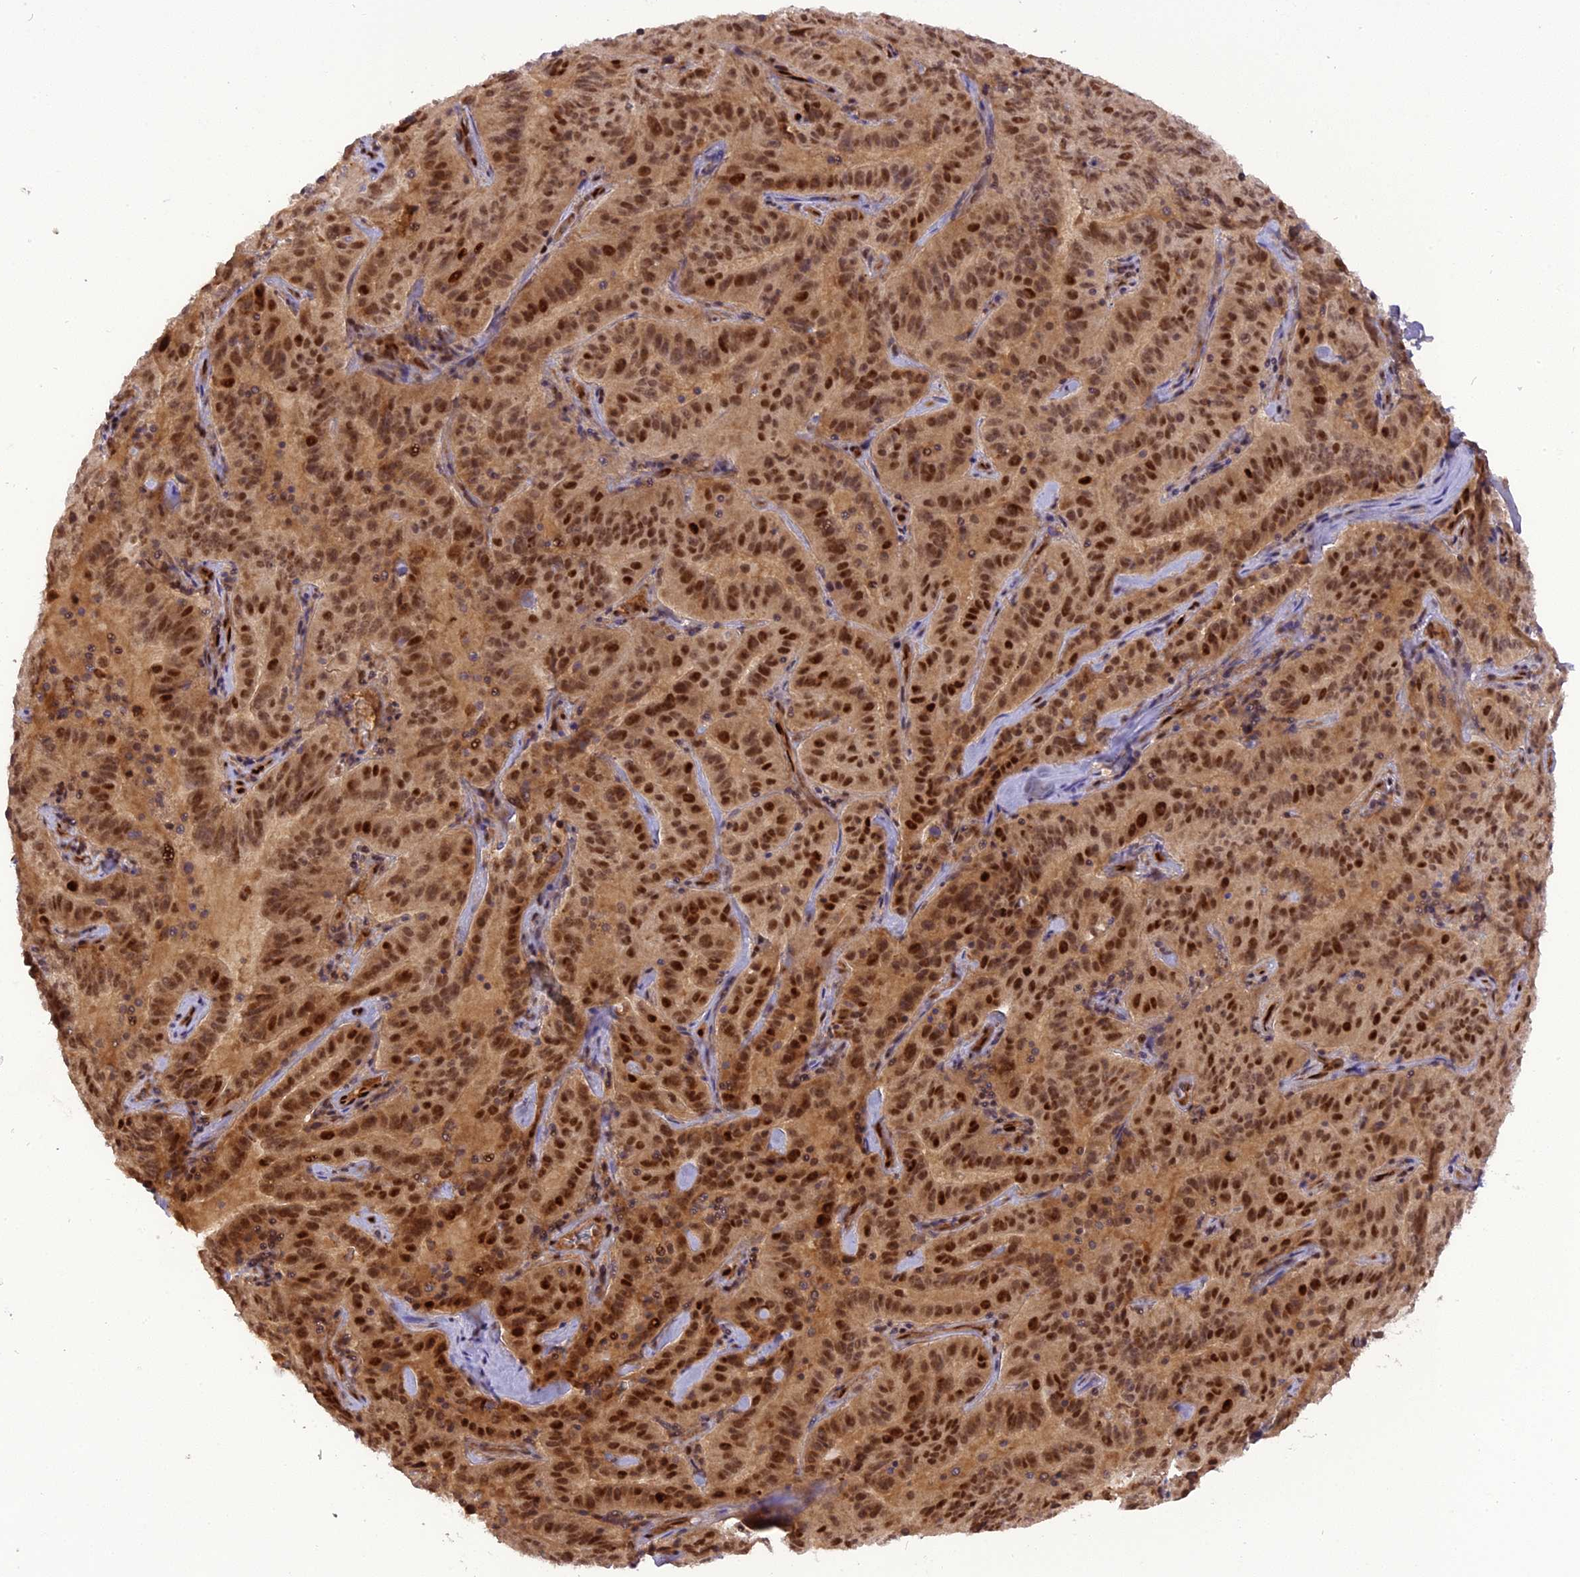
{"staining": {"intensity": "strong", "quantity": ">75%", "location": "nuclear"}, "tissue": "pancreatic cancer", "cell_type": "Tumor cells", "image_type": "cancer", "snomed": [{"axis": "morphology", "description": "Adenocarcinoma, NOS"}, {"axis": "topography", "description": "Pancreas"}], "caption": "Tumor cells demonstrate strong nuclear expression in about >75% of cells in pancreatic cancer. Immunohistochemistry (ihc) stains the protein of interest in brown and the nuclei are stained blue.", "gene": "MICALL1", "patient": {"sex": "male", "age": 63}}